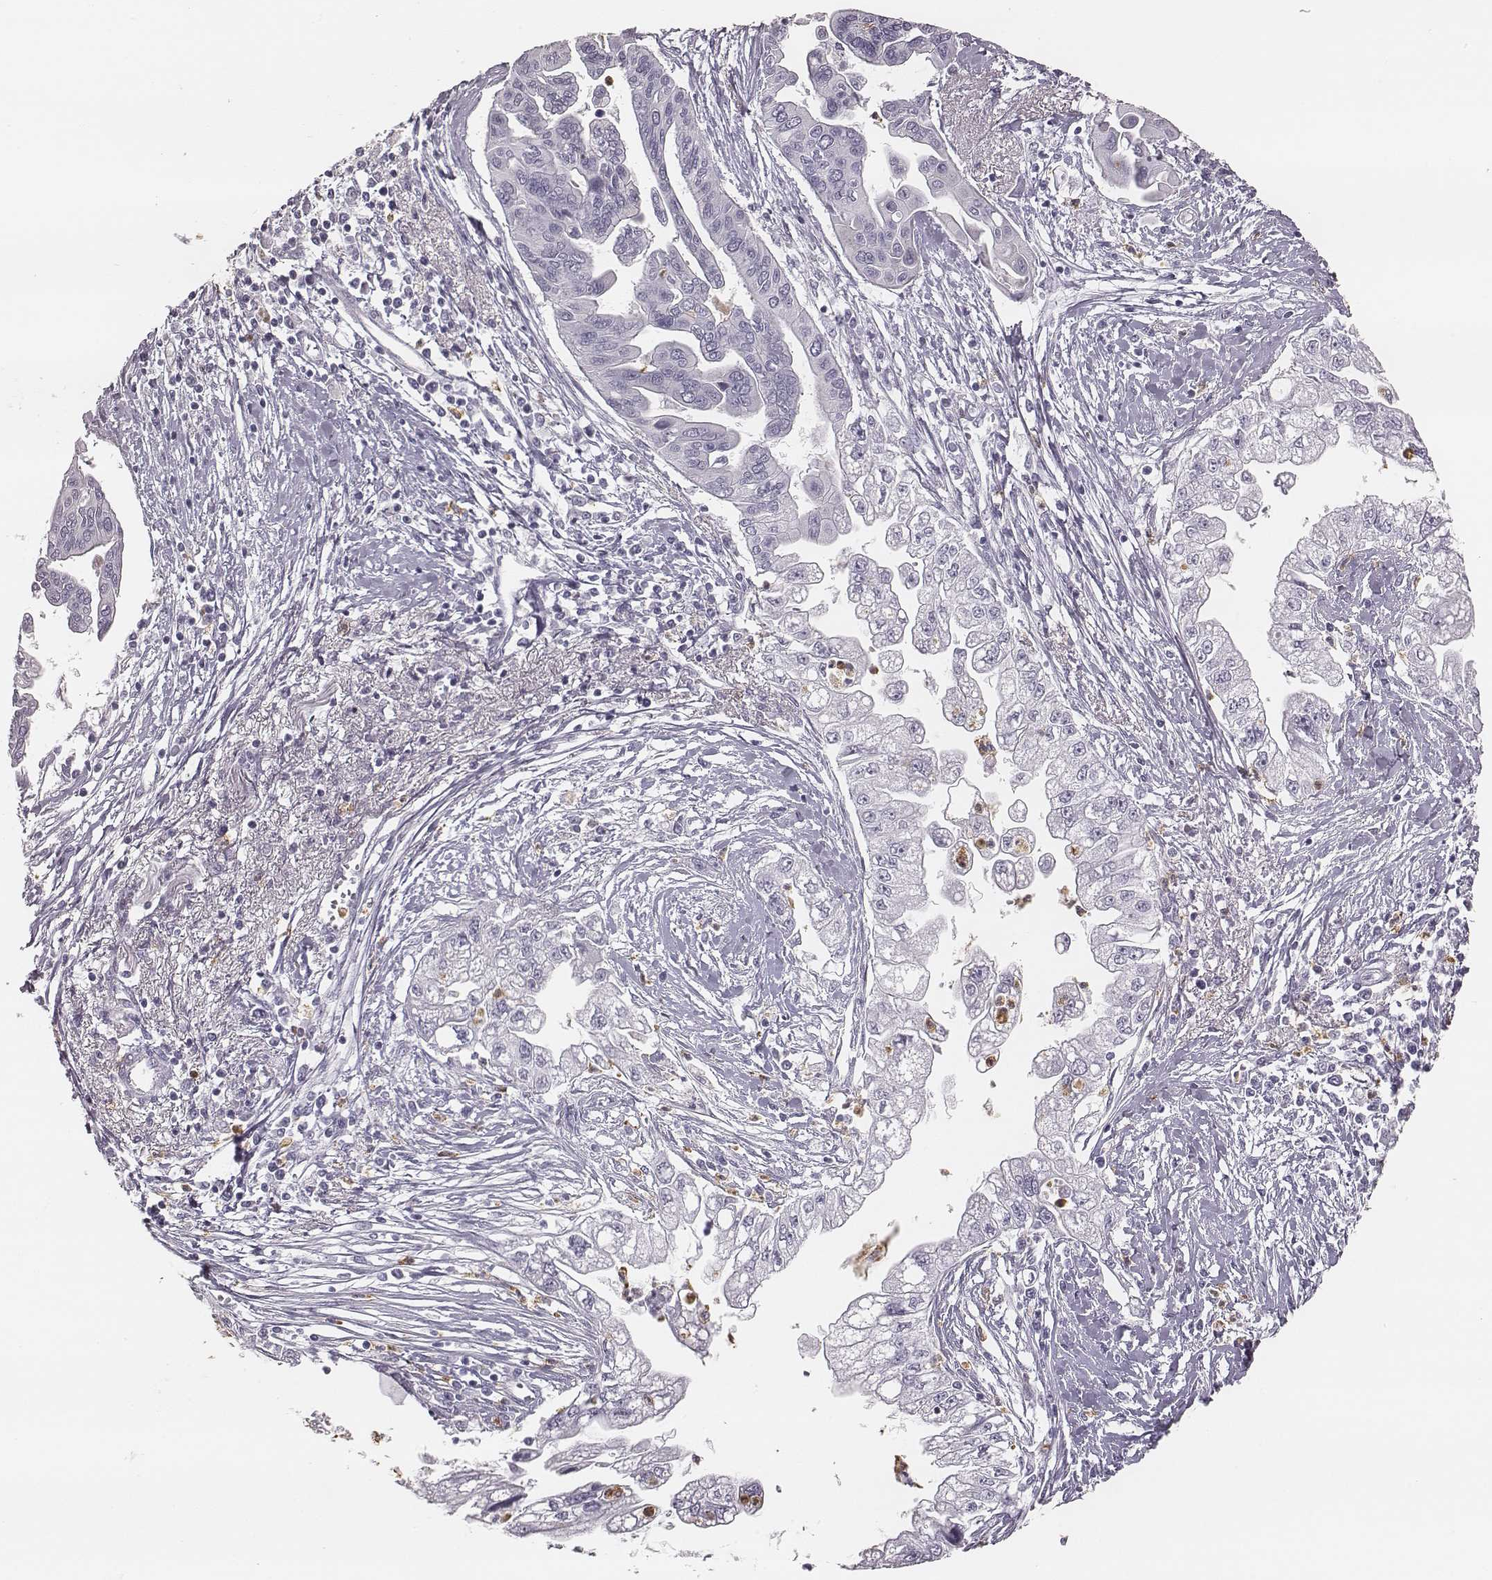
{"staining": {"intensity": "negative", "quantity": "none", "location": "none"}, "tissue": "pancreatic cancer", "cell_type": "Tumor cells", "image_type": "cancer", "snomed": [{"axis": "morphology", "description": "Adenocarcinoma, NOS"}, {"axis": "topography", "description": "Pancreas"}], "caption": "IHC of human pancreatic adenocarcinoma displays no expression in tumor cells. (DAB IHC visualized using brightfield microscopy, high magnification).", "gene": "KCNJ12", "patient": {"sex": "male", "age": 70}}